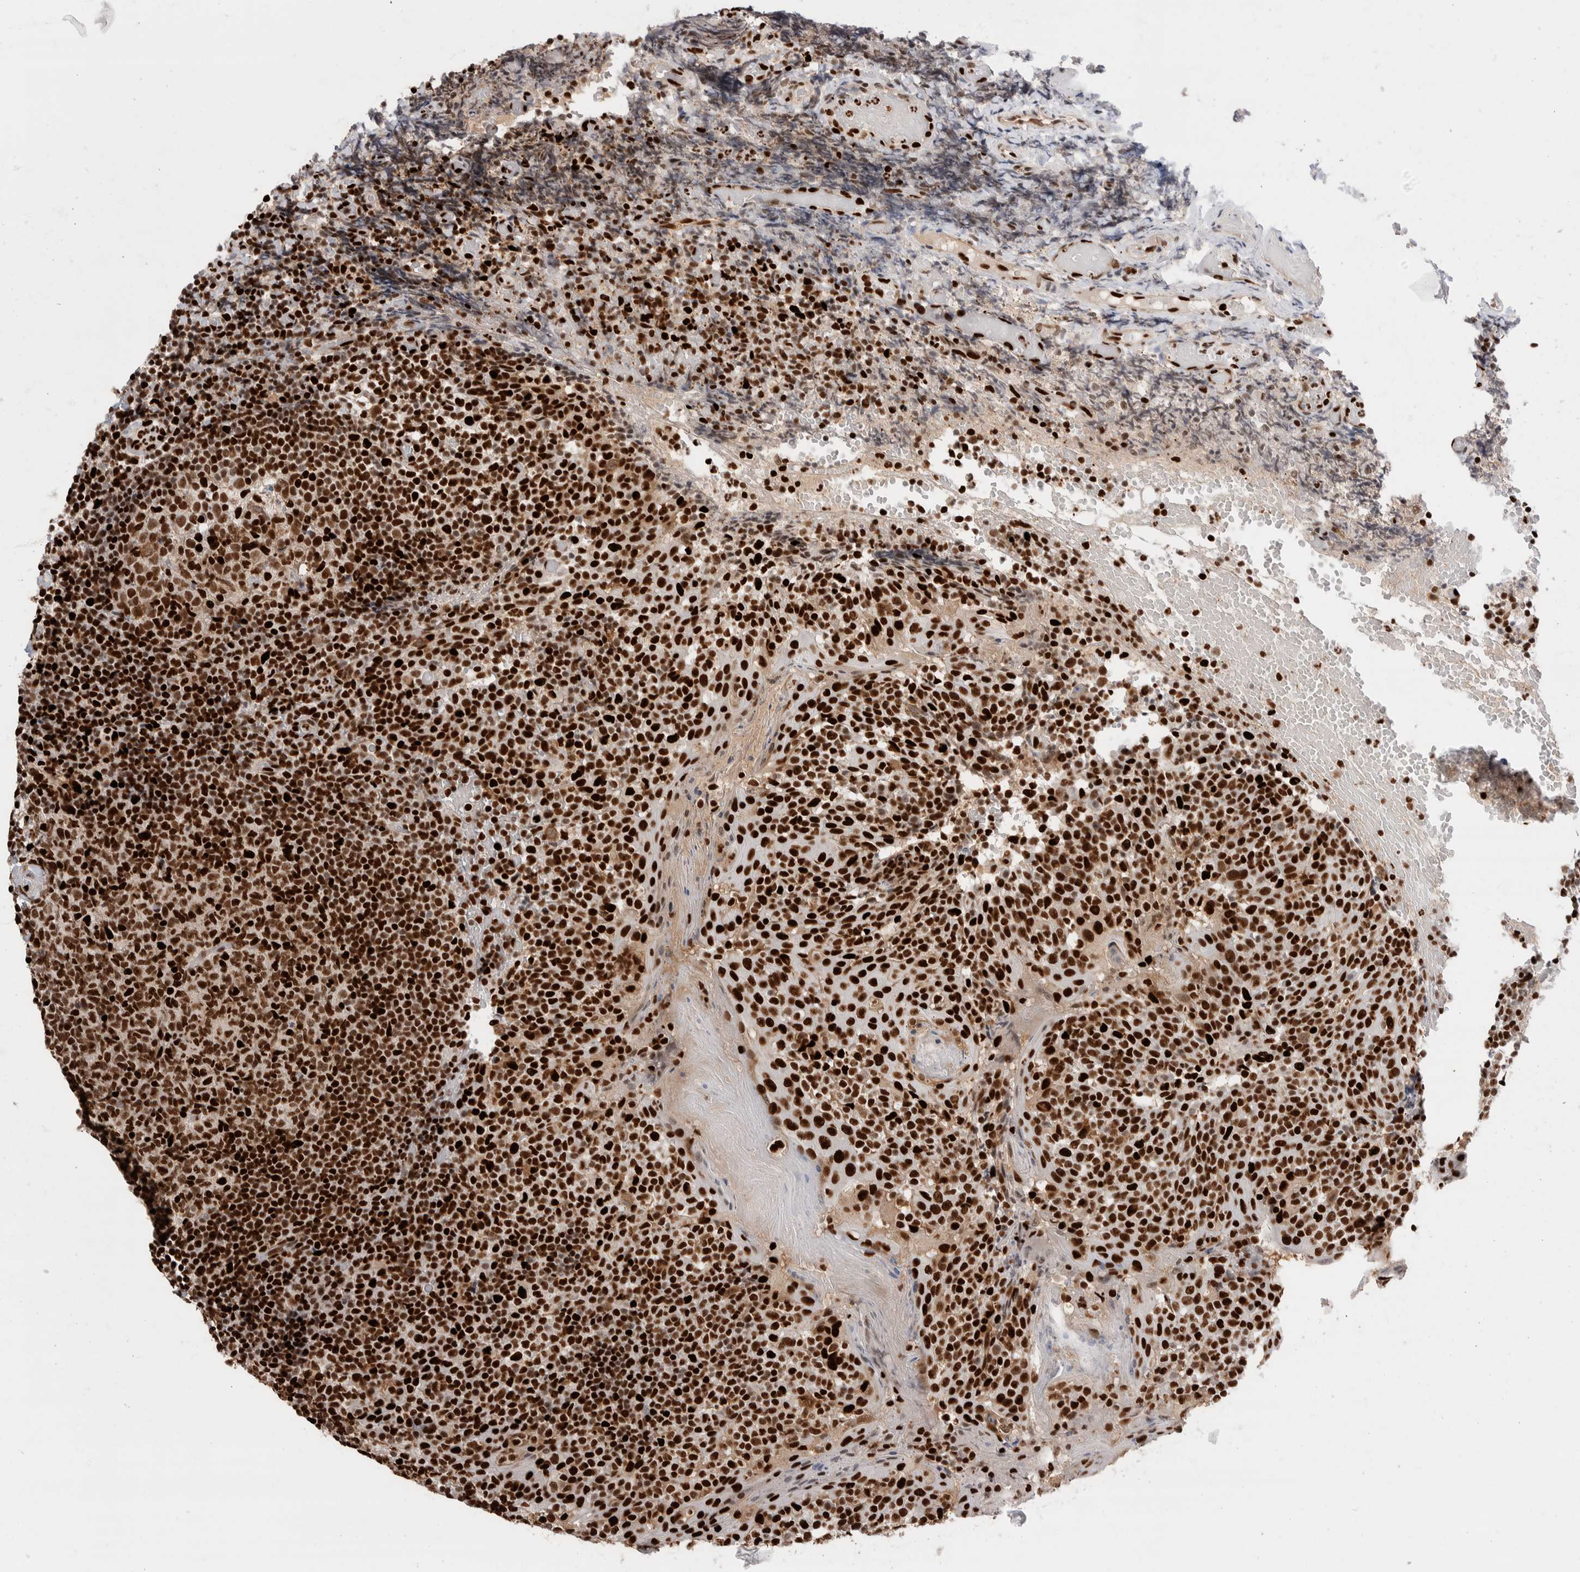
{"staining": {"intensity": "strong", "quantity": ">75%", "location": "nuclear"}, "tissue": "tonsil", "cell_type": "Germinal center cells", "image_type": "normal", "snomed": [{"axis": "morphology", "description": "Normal tissue, NOS"}, {"axis": "topography", "description": "Tonsil"}], "caption": "IHC (DAB) staining of normal human tonsil reveals strong nuclear protein expression in approximately >75% of germinal center cells. (brown staining indicates protein expression, while blue staining denotes nuclei).", "gene": "C17orf49", "patient": {"sex": "female", "age": 19}}